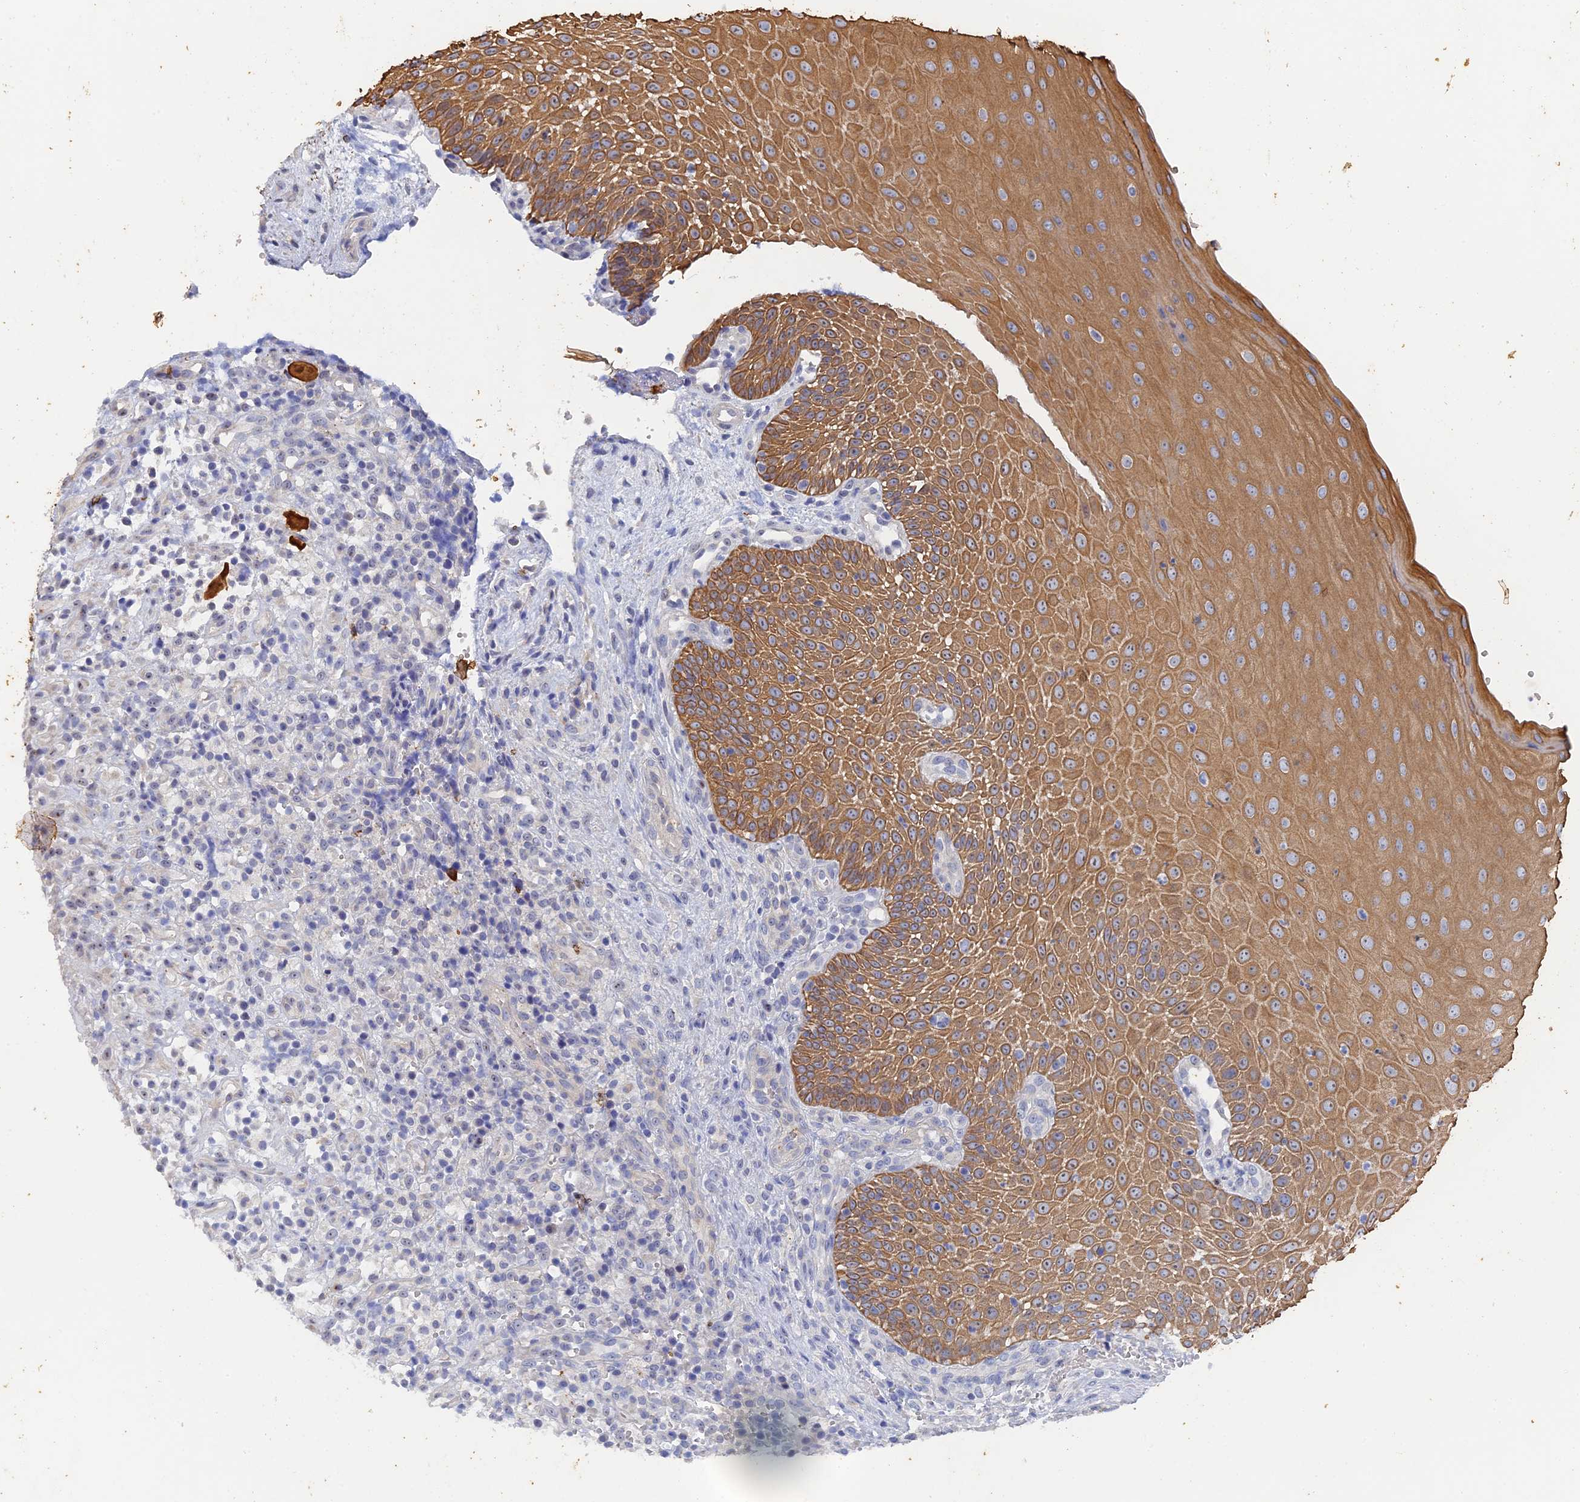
{"staining": {"intensity": "moderate", "quantity": ">75%", "location": "cytoplasmic/membranous"}, "tissue": "oral mucosa", "cell_type": "Squamous epithelial cells", "image_type": "normal", "snomed": [{"axis": "morphology", "description": "Normal tissue, NOS"}, {"axis": "topography", "description": "Oral tissue"}], "caption": "The micrograph shows immunohistochemical staining of unremarkable oral mucosa. There is moderate cytoplasmic/membranous staining is appreciated in approximately >75% of squamous epithelial cells.", "gene": "SRFBP1", "patient": {"sex": "female", "age": 13}}